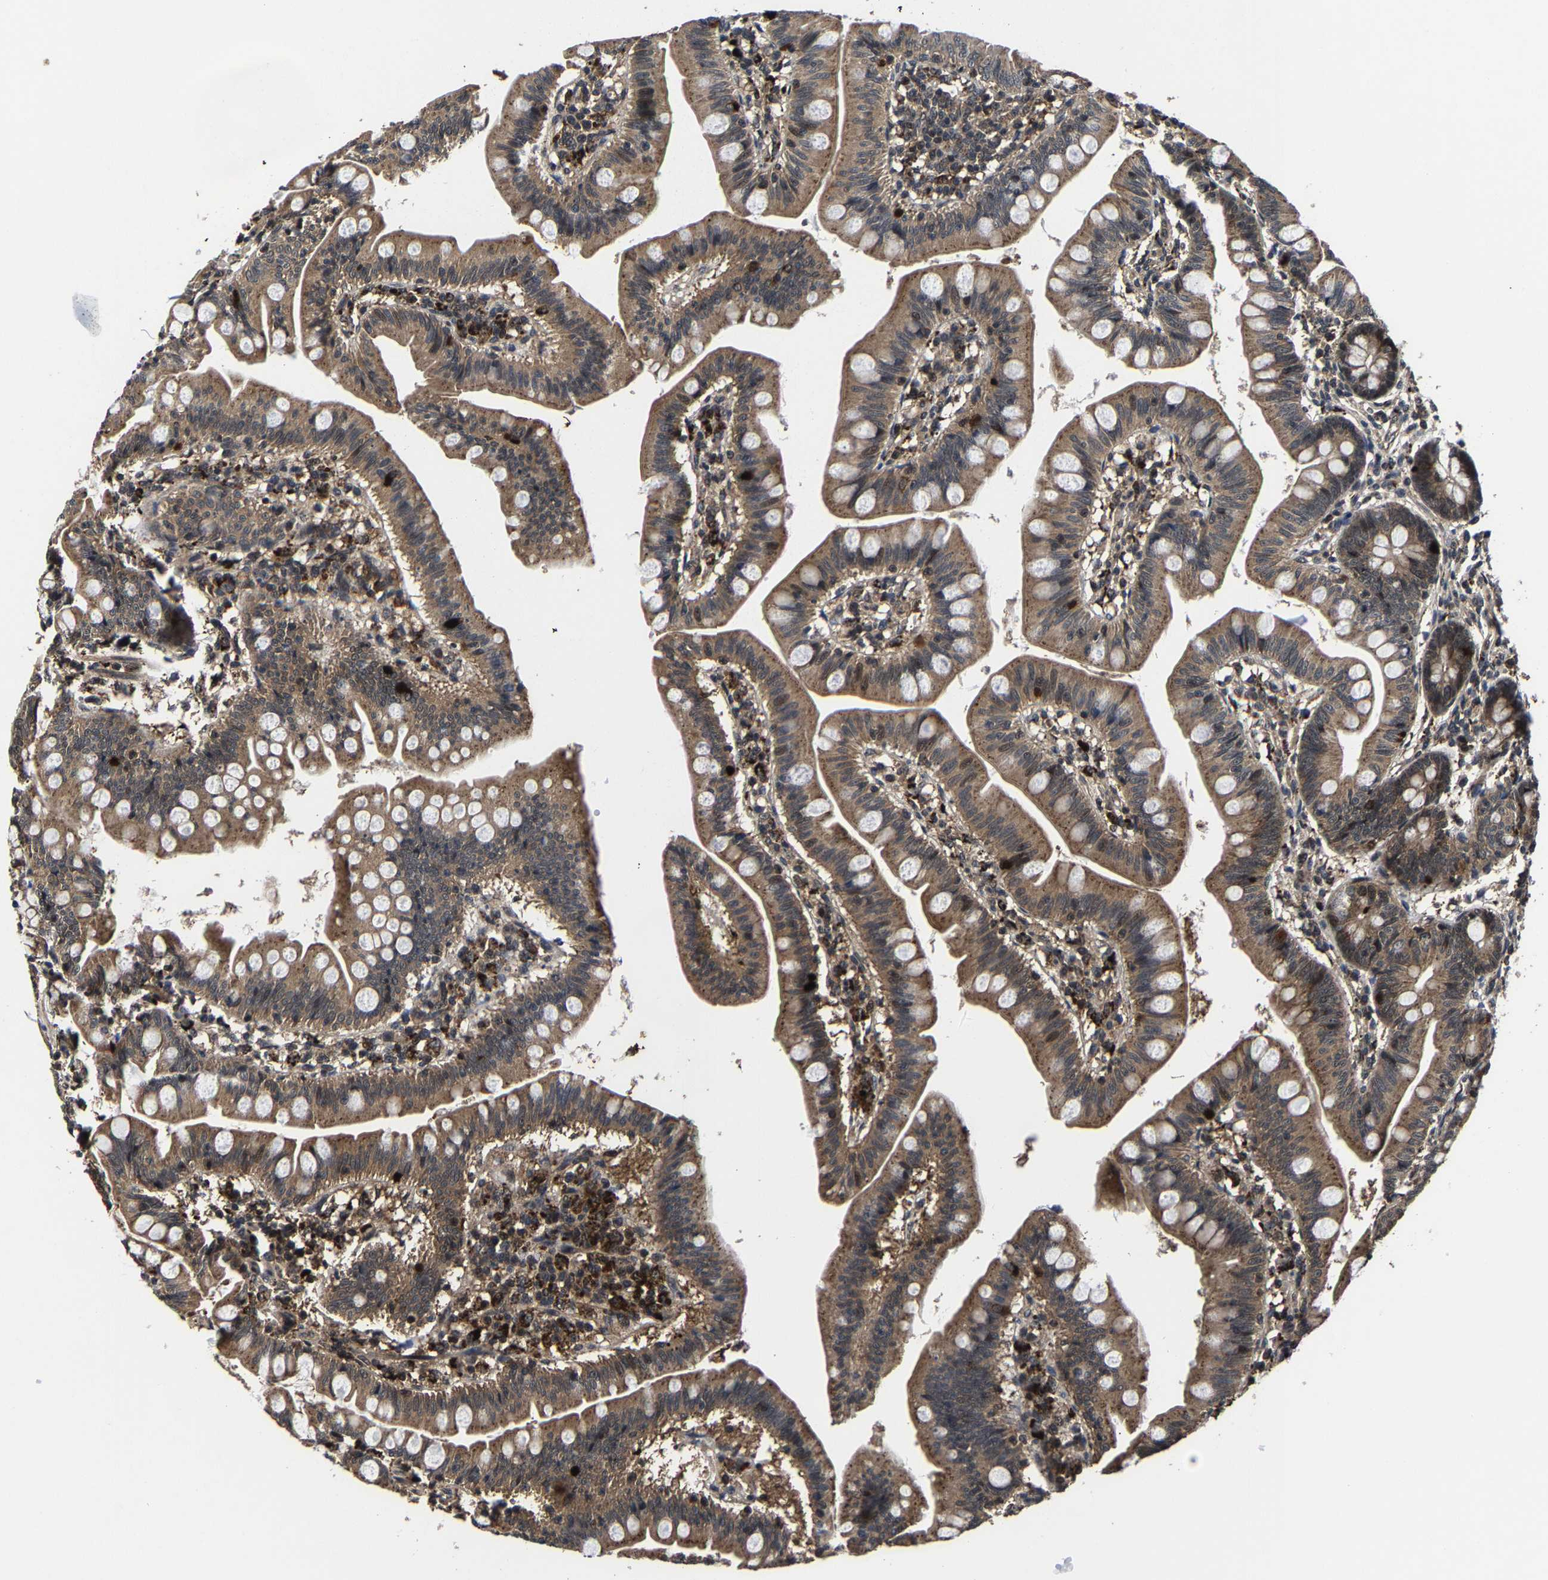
{"staining": {"intensity": "moderate", "quantity": ">75%", "location": "cytoplasmic/membranous"}, "tissue": "small intestine", "cell_type": "Glandular cells", "image_type": "normal", "snomed": [{"axis": "morphology", "description": "Normal tissue, NOS"}, {"axis": "topography", "description": "Small intestine"}], "caption": "Immunohistochemical staining of benign human small intestine demonstrates medium levels of moderate cytoplasmic/membranous expression in approximately >75% of glandular cells. The staining was performed using DAB, with brown indicating positive protein expression. Nuclei are stained blue with hematoxylin.", "gene": "ZCCHC7", "patient": {"sex": "male", "age": 7}}